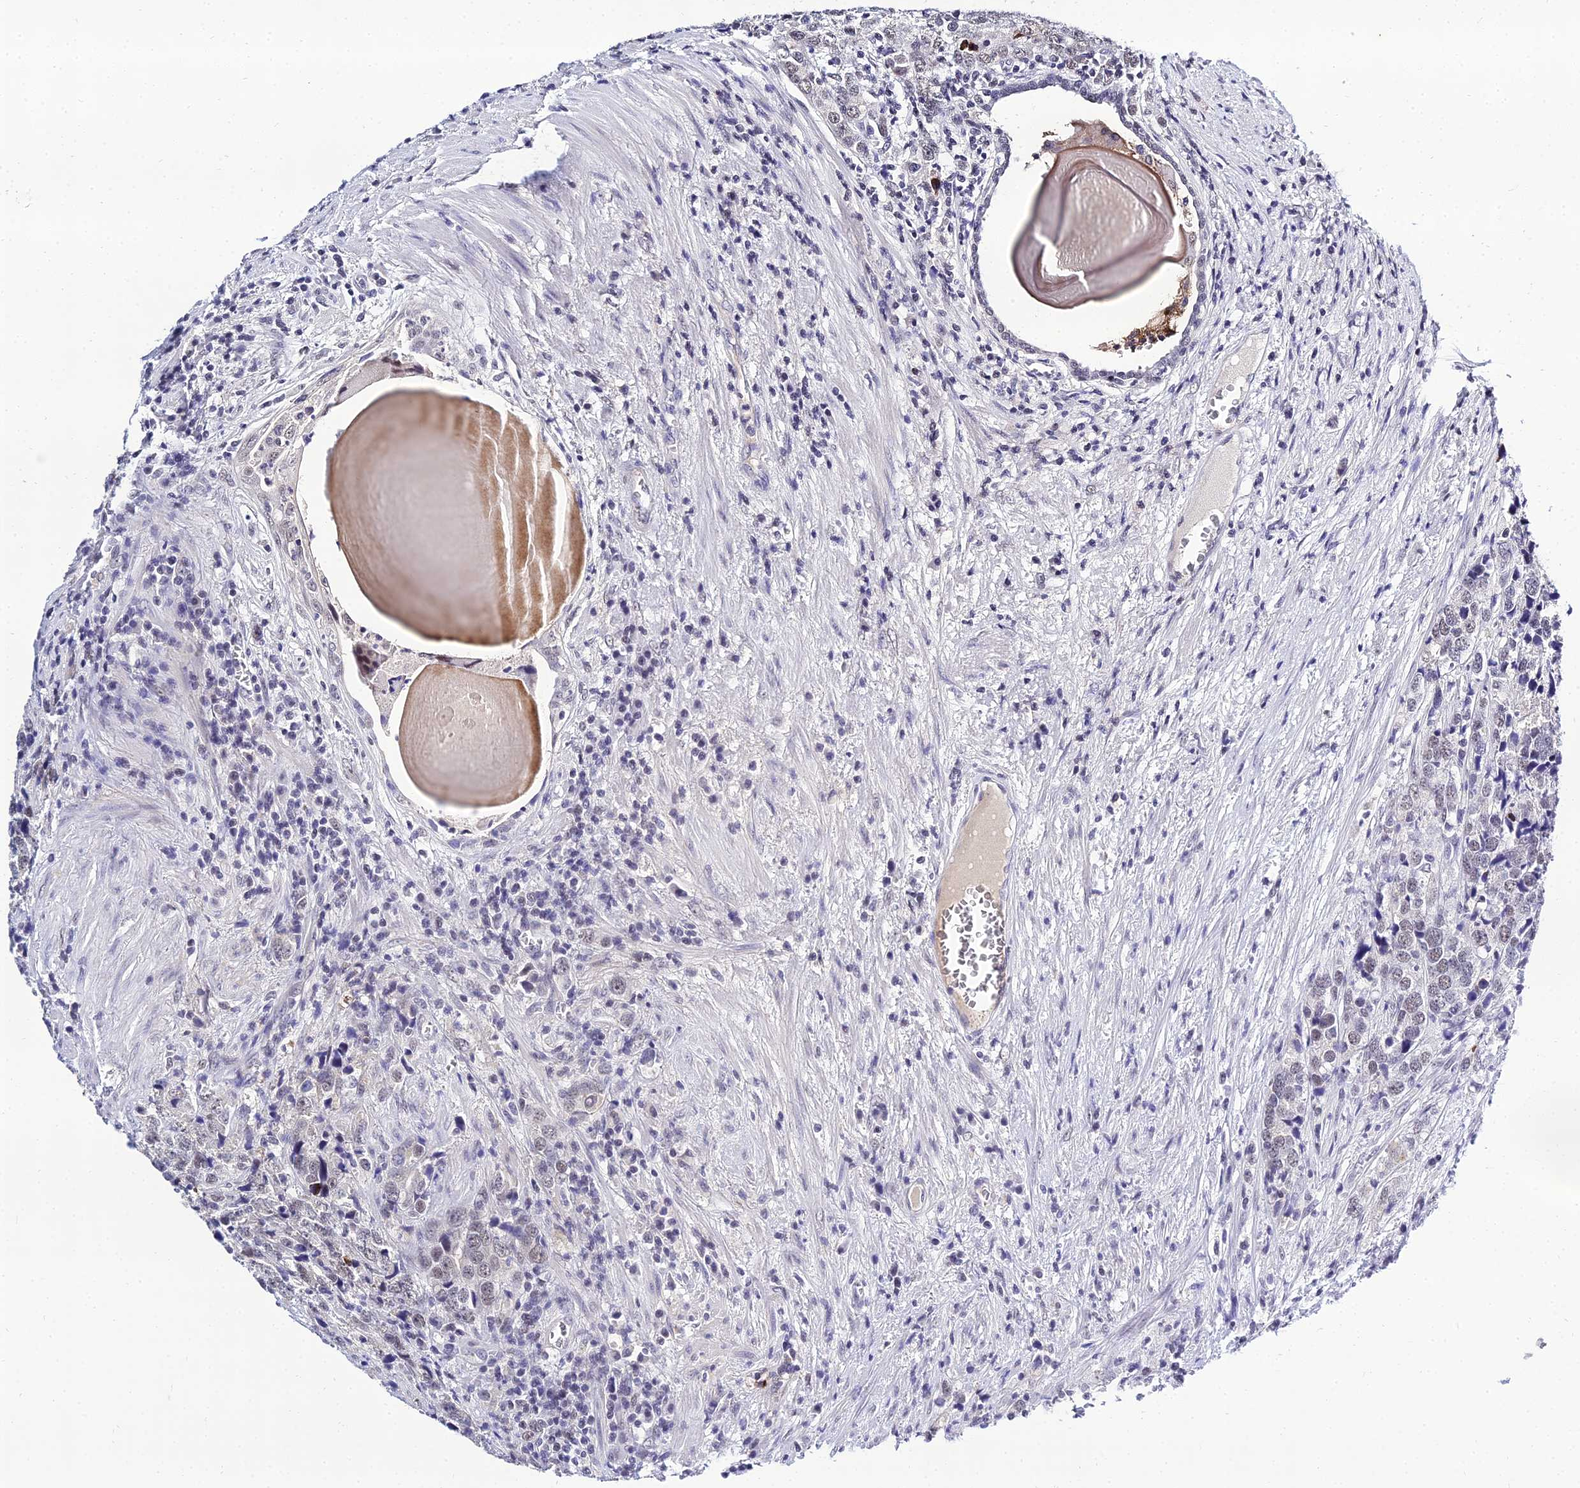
{"staining": {"intensity": "weak", "quantity": "<25%", "location": "nuclear"}, "tissue": "prostate cancer", "cell_type": "Tumor cells", "image_type": "cancer", "snomed": [{"axis": "morphology", "description": "Adenocarcinoma, High grade"}, {"axis": "topography", "description": "Prostate"}], "caption": "Immunohistochemical staining of prostate cancer exhibits no significant expression in tumor cells.", "gene": "PPP4R2", "patient": {"sex": "male", "age": 71}}